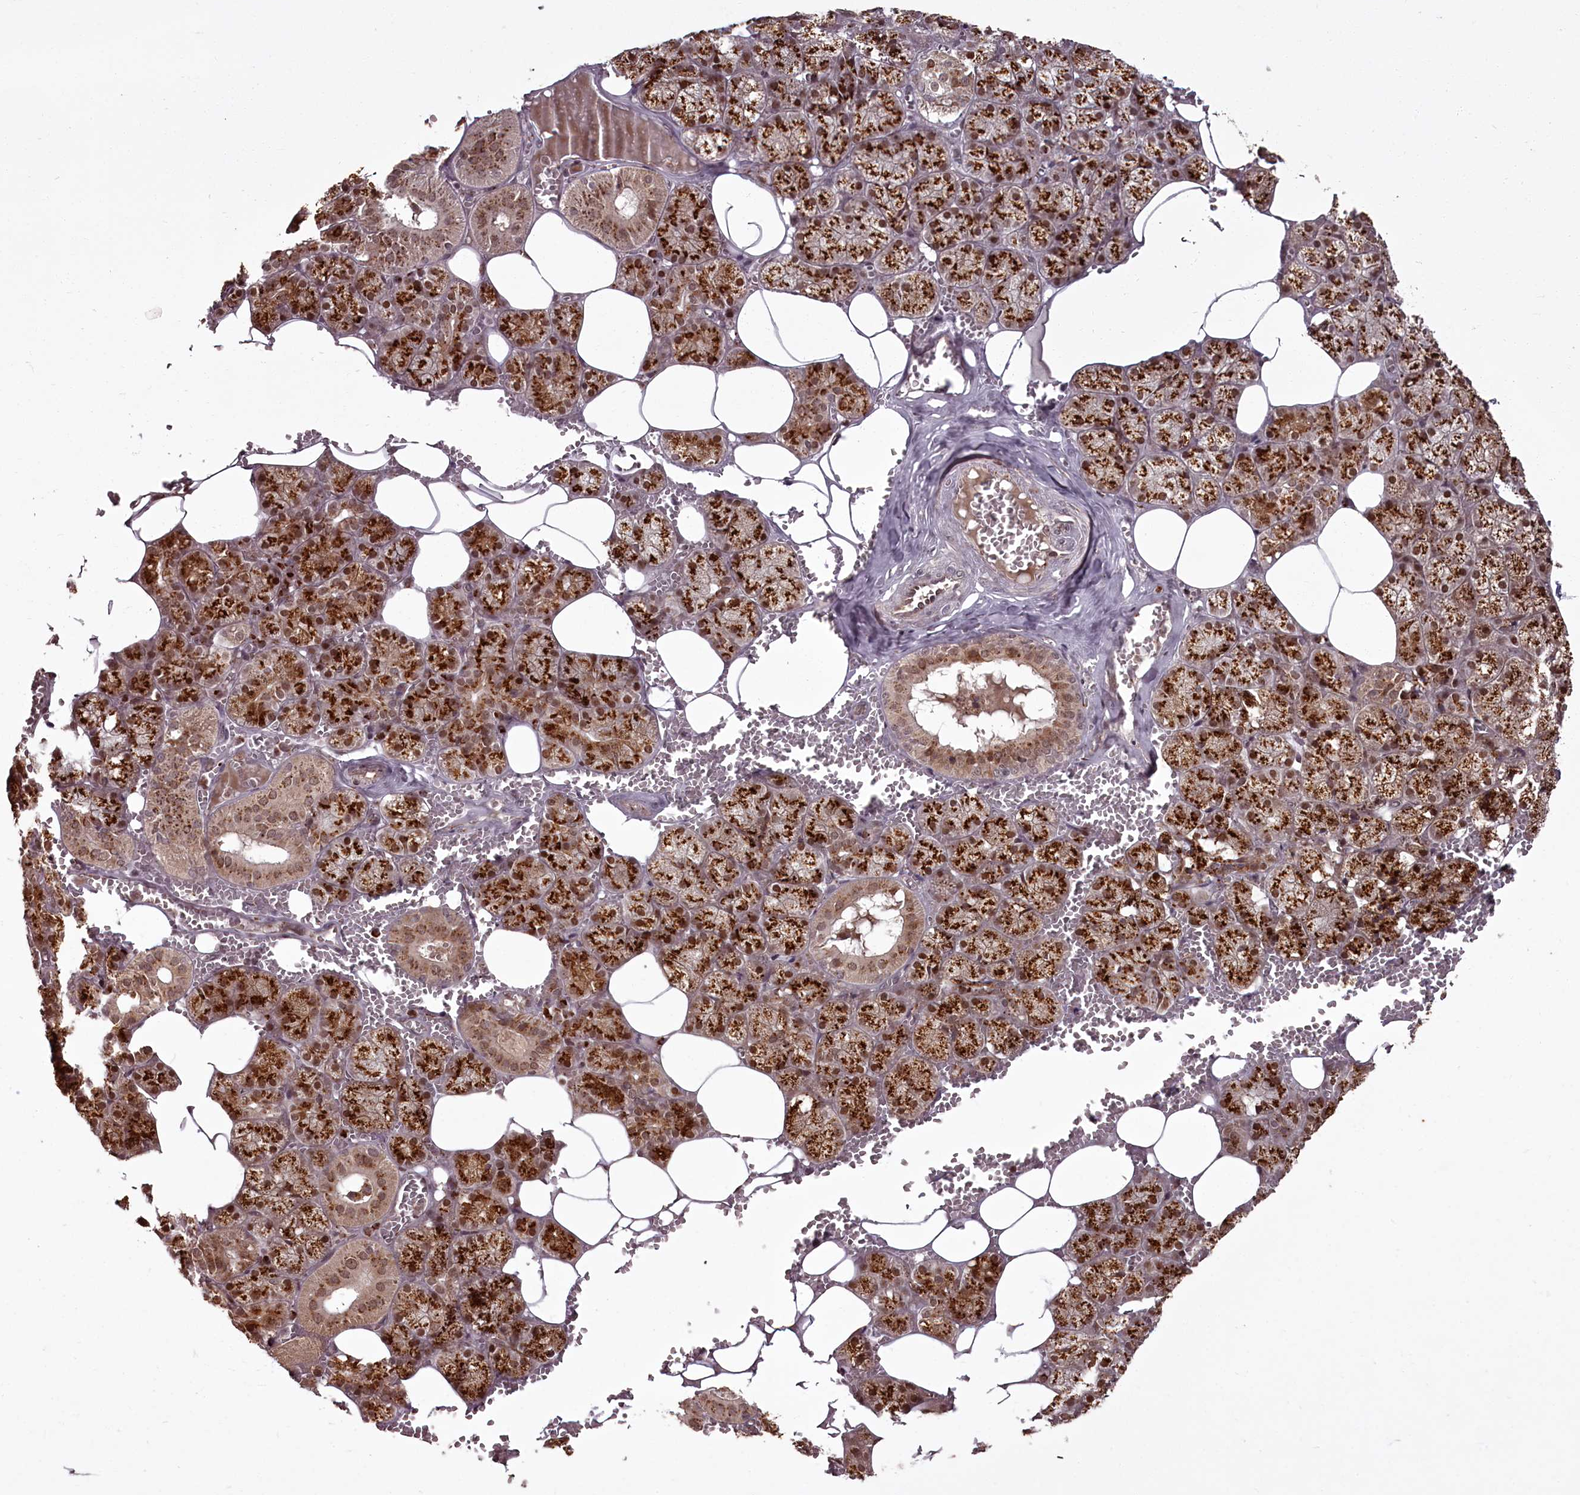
{"staining": {"intensity": "strong", "quantity": ">75%", "location": "cytoplasmic/membranous,nuclear"}, "tissue": "salivary gland", "cell_type": "Glandular cells", "image_type": "normal", "snomed": [{"axis": "morphology", "description": "Normal tissue, NOS"}, {"axis": "topography", "description": "Salivary gland"}], "caption": "Protein expression analysis of normal salivary gland reveals strong cytoplasmic/membranous,nuclear positivity in approximately >75% of glandular cells. Nuclei are stained in blue.", "gene": "CEP83", "patient": {"sex": "male", "age": 62}}